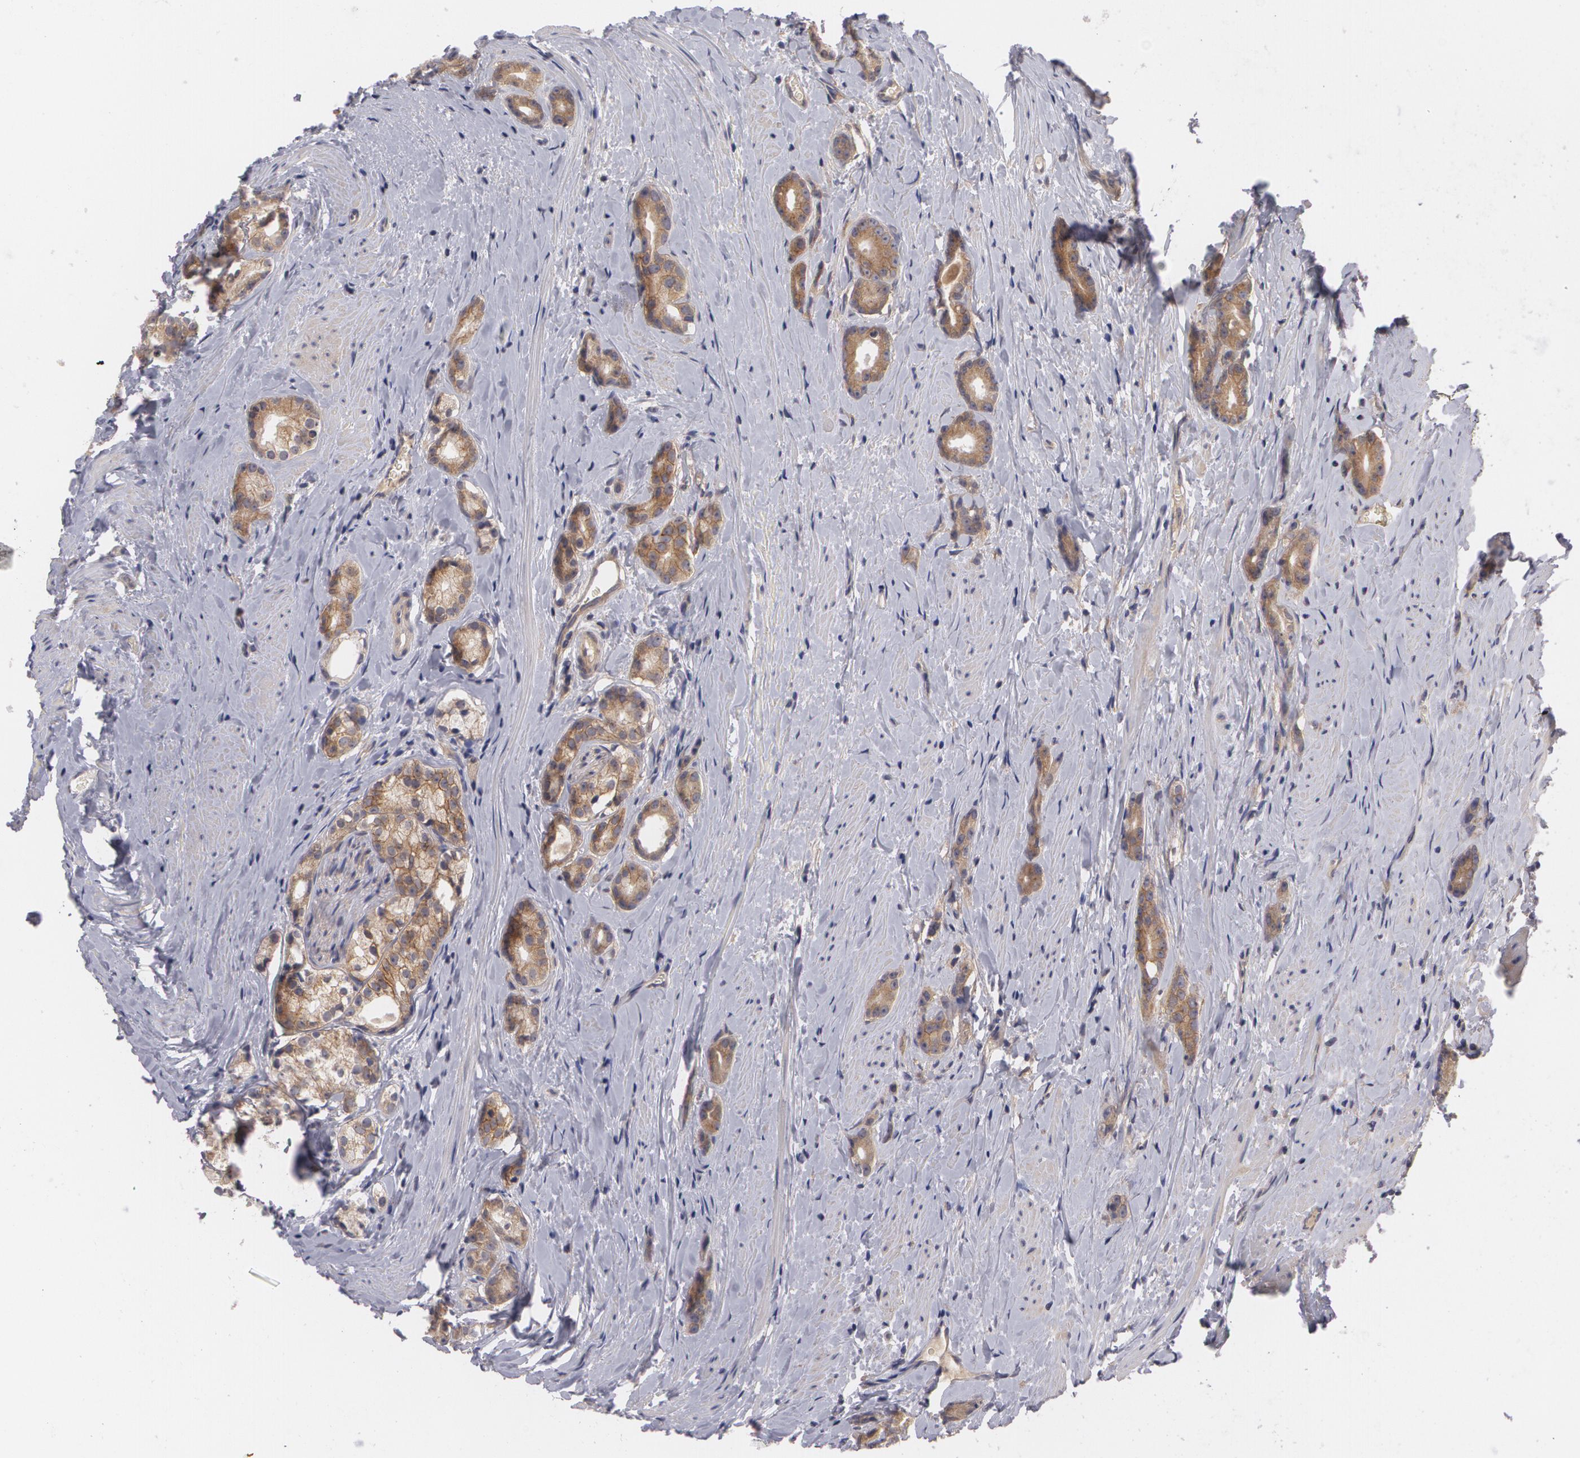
{"staining": {"intensity": "moderate", "quantity": ">75%", "location": "cytoplasmic/membranous"}, "tissue": "prostate cancer", "cell_type": "Tumor cells", "image_type": "cancer", "snomed": [{"axis": "morphology", "description": "Adenocarcinoma, Medium grade"}, {"axis": "topography", "description": "Prostate"}], "caption": "Immunohistochemical staining of human prostate cancer (adenocarcinoma (medium-grade)) exhibits medium levels of moderate cytoplasmic/membranous positivity in approximately >75% of tumor cells.", "gene": "CASK", "patient": {"sex": "male", "age": 59}}